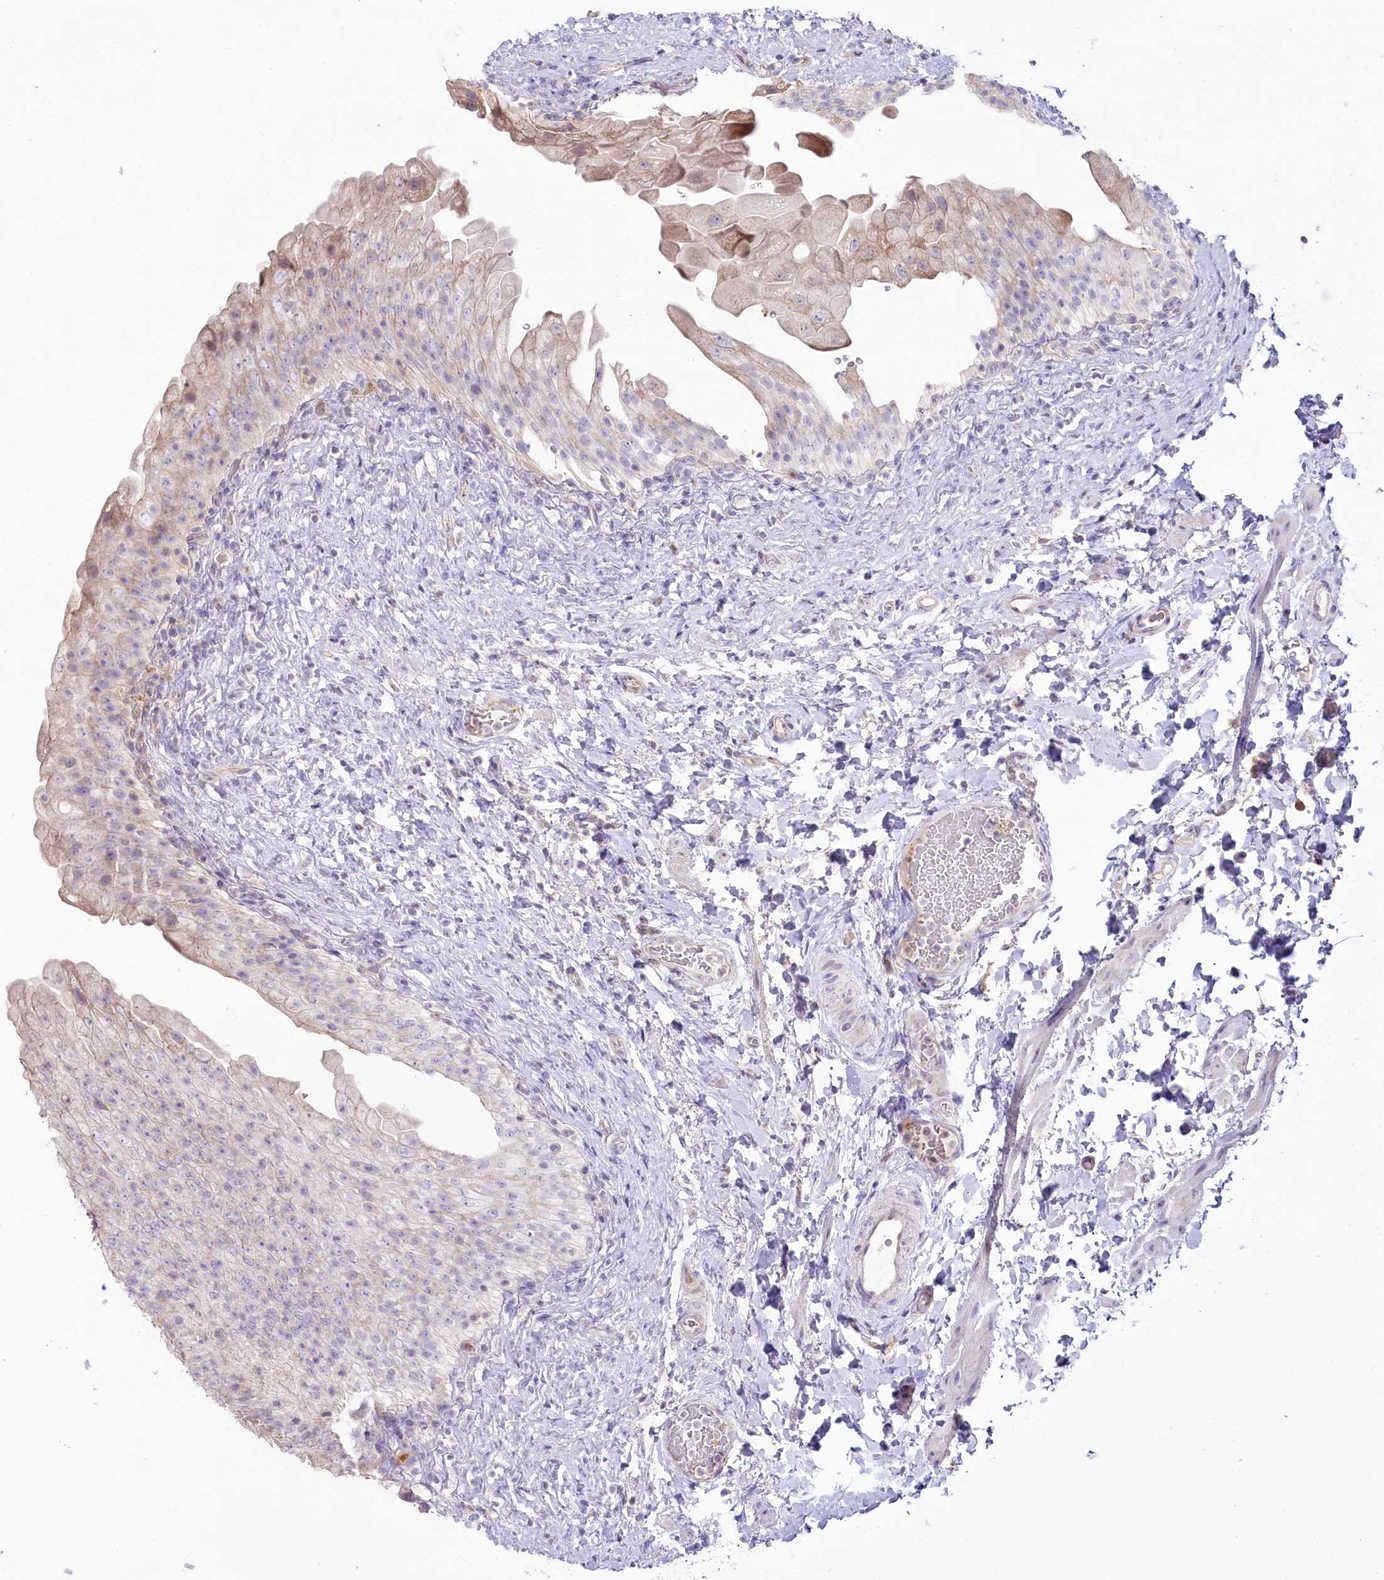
{"staining": {"intensity": "weak", "quantity": "<25%", "location": "cytoplasmic/membranous"}, "tissue": "urinary bladder", "cell_type": "Urothelial cells", "image_type": "normal", "snomed": [{"axis": "morphology", "description": "Normal tissue, NOS"}, {"axis": "topography", "description": "Urinary bladder"}], "caption": "IHC image of unremarkable urinary bladder stained for a protein (brown), which demonstrates no staining in urothelial cells.", "gene": "SLC6A11", "patient": {"sex": "female", "age": 27}}